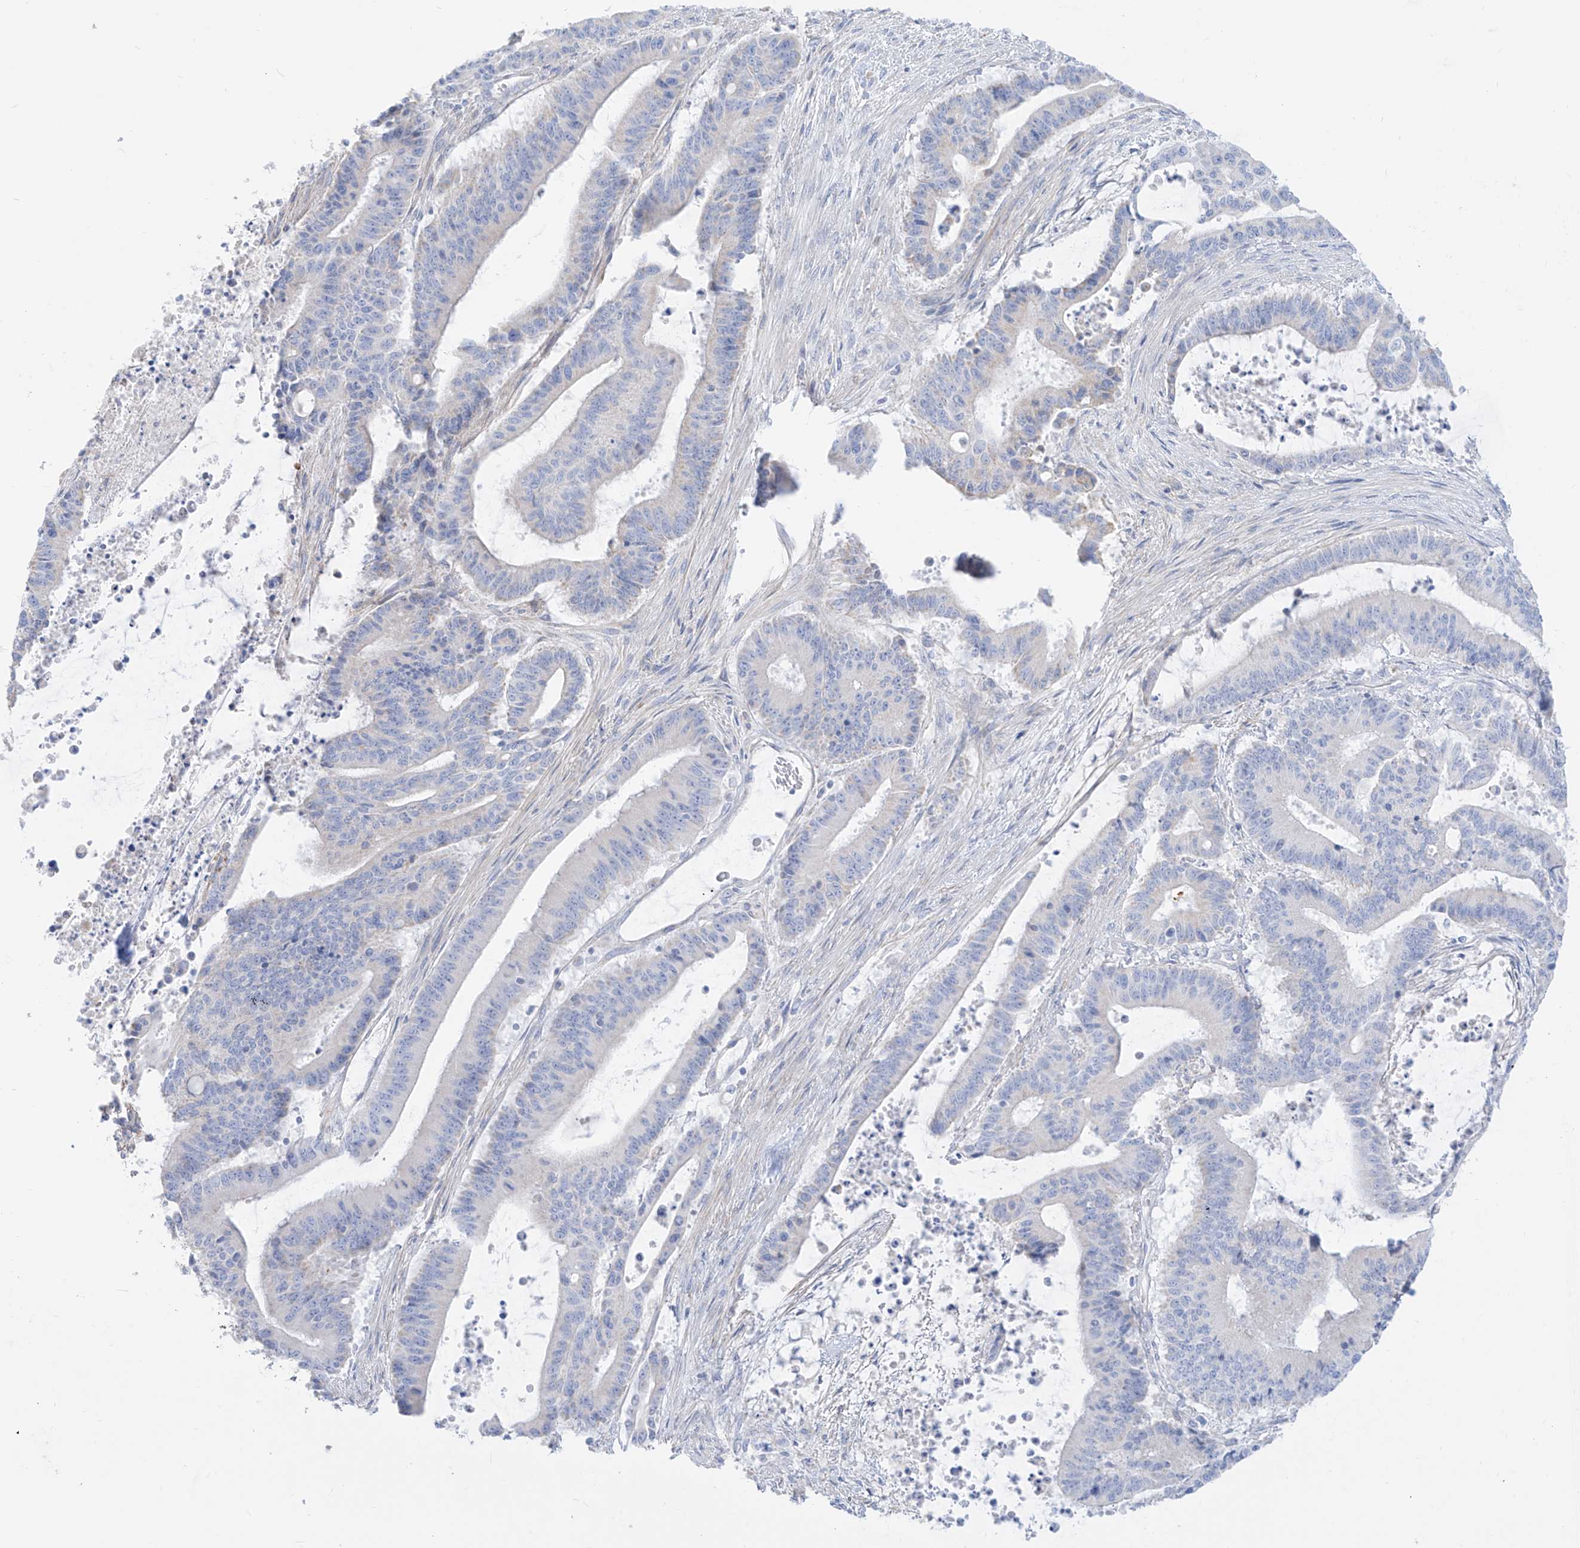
{"staining": {"intensity": "negative", "quantity": "none", "location": "none"}, "tissue": "liver cancer", "cell_type": "Tumor cells", "image_type": "cancer", "snomed": [{"axis": "morphology", "description": "Normal tissue, NOS"}, {"axis": "morphology", "description": "Cholangiocarcinoma"}, {"axis": "topography", "description": "Liver"}, {"axis": "topography", "description": "Peripheral nerve tissue"}], "caption": "High magnification brightfield microscopy of liver cancer stained with DAB (3,3'-diaminobenzidine) (brown) and counterstained with hematoxylin (blue): tumor cells show no significant expression.", "gene": "SLC26A3", "patient": {"sex": "female", "age": 73}}